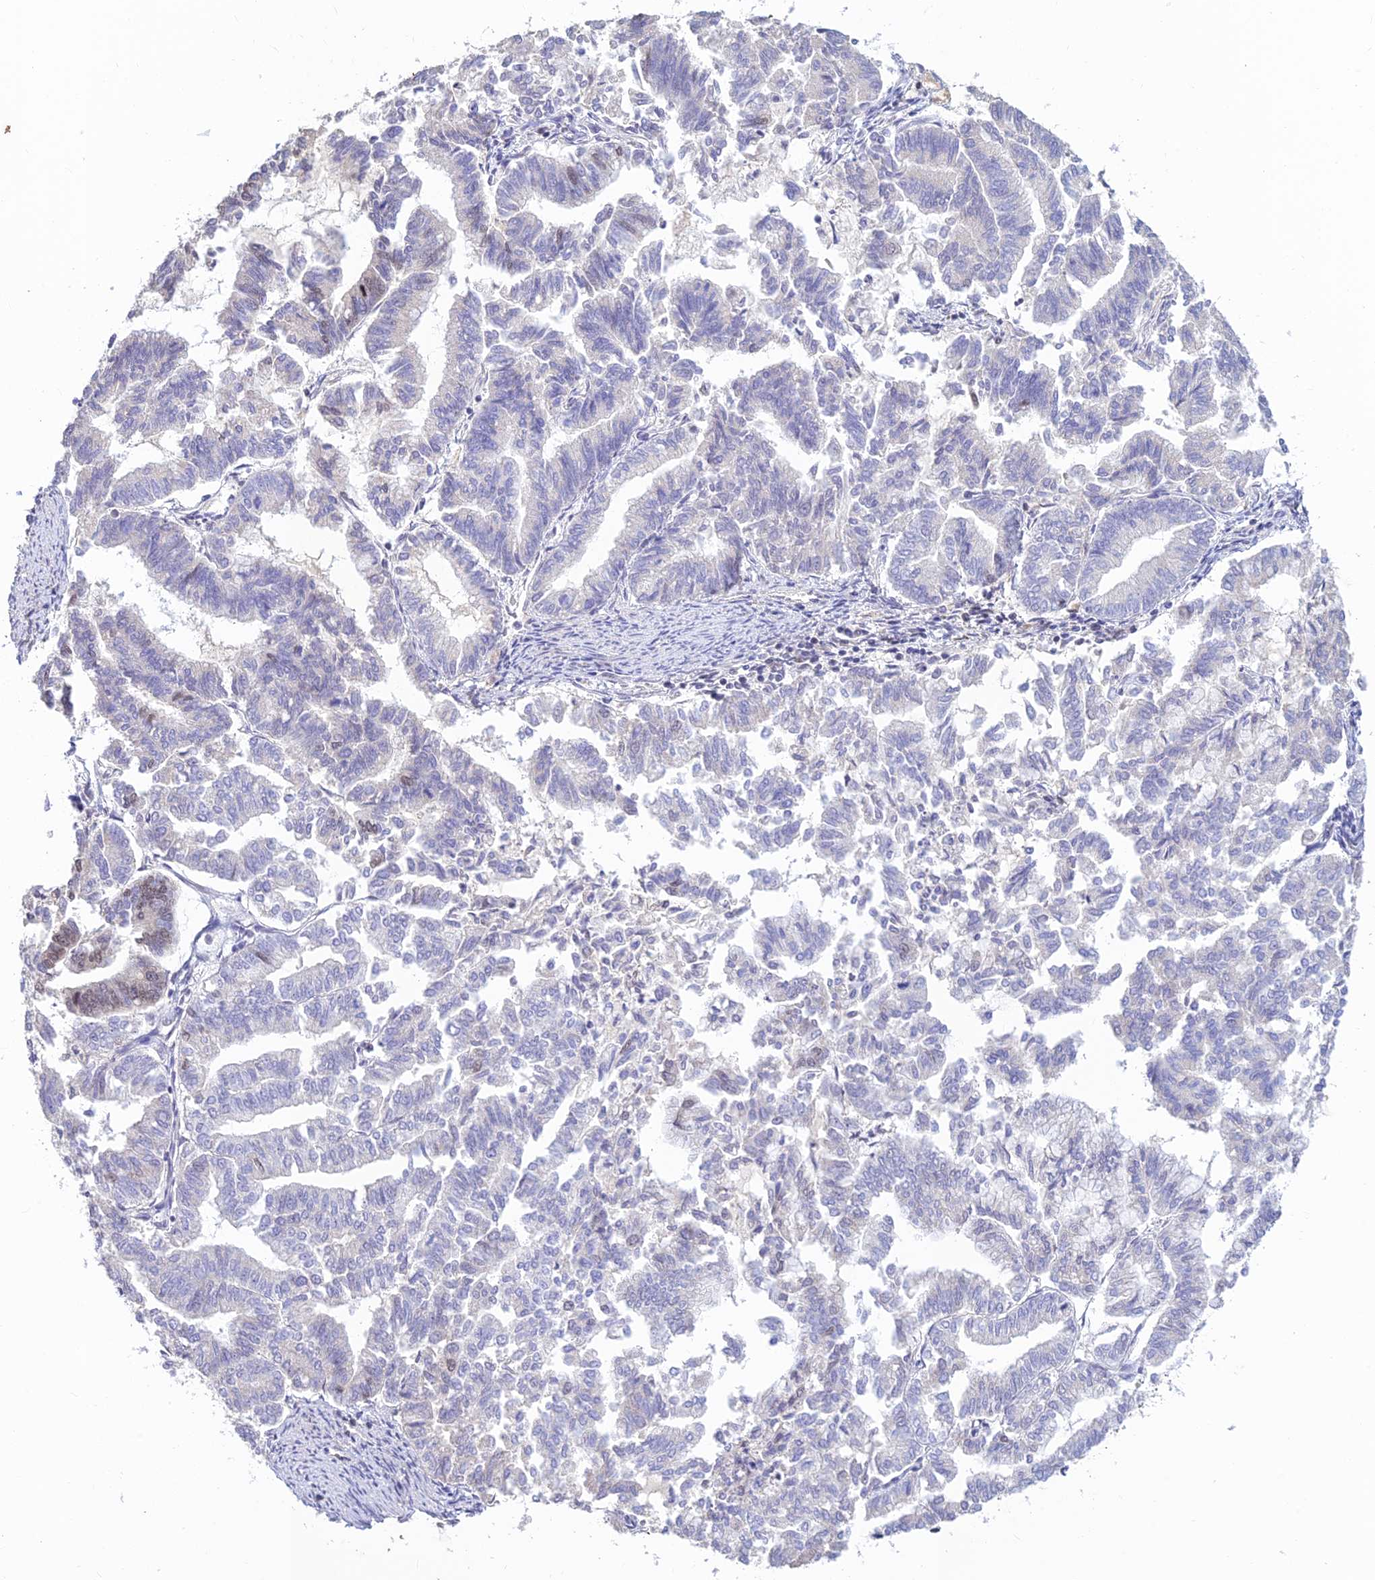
{"staining": {"intensity": "moderate", "quantity": "<25%", "location": "nuclear"}, "tissue": "endometrial cancer", "cell_type": "Tumor cells", "image_type": "cancer", "snomed": [{"axis": "morphology", "description": "Adenocarcinoma, NOS"}, {"axis": "topography", "description": "Endometrium"}], "caption": "Endometrial adenocarcinoma stained with a brown dye demonstrates moderate nuclear positive expression in approximately <25% of tumor cells.", "gene": "POLR1G", "patient": {"sex": "female", "age": 79}}